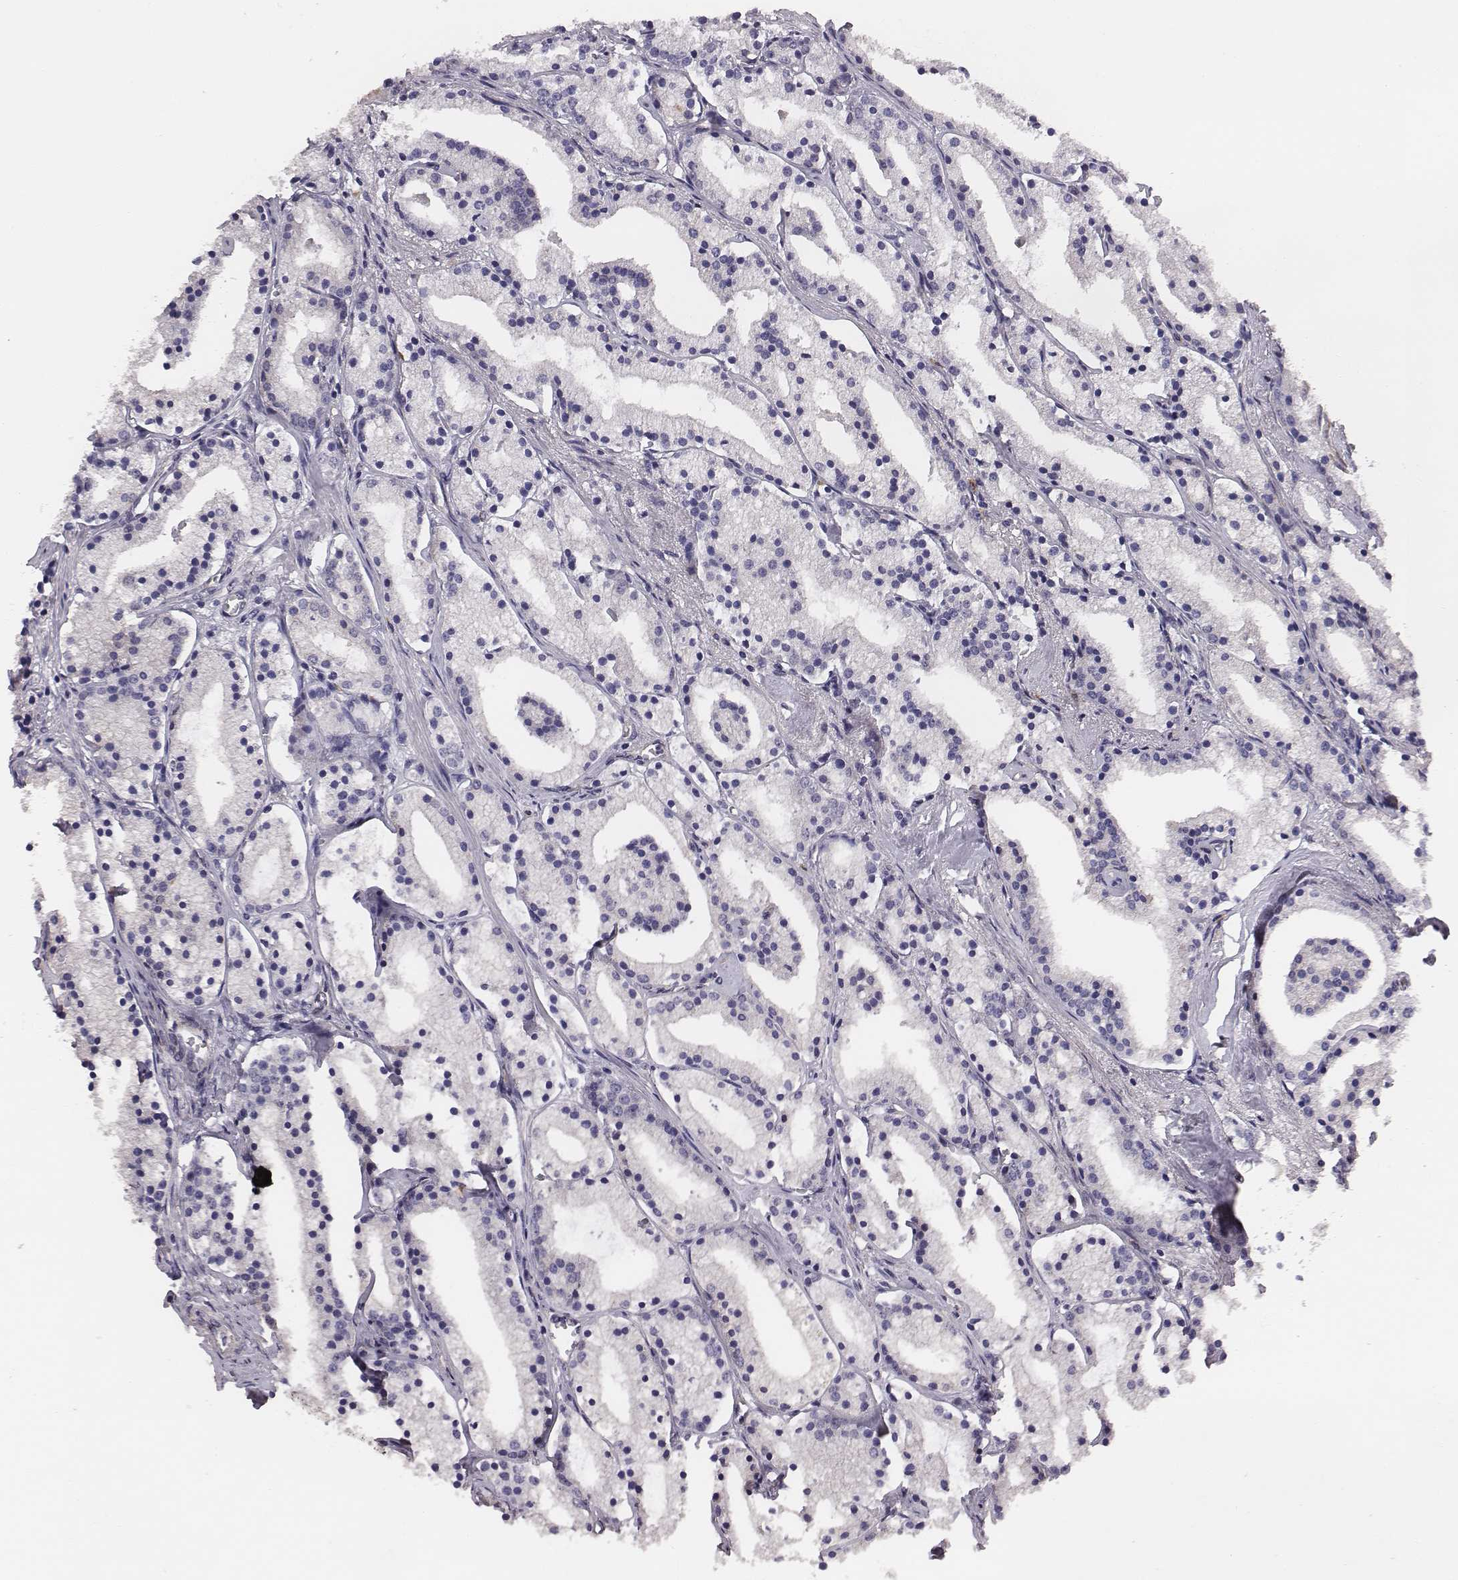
{"staining": {"intensity": "negative", "quantity": "none", "location": "none"}, "tissue": "prostate cancer", "cell_type": "Tumor cells", "image_type": "cancer", "snomed": [{"axis": "morphology", "description": "Adenocarcinoma, NOS"}, {"axis": "topography", "description": "Prostate"}], "caption": "Human prostate cancer (adenocarcinoma) stained for a protein using IHC demonstrates no expression in tumor cells.", "gene": "SCARF1", "patient": {"sex": "male", "age": 69}}